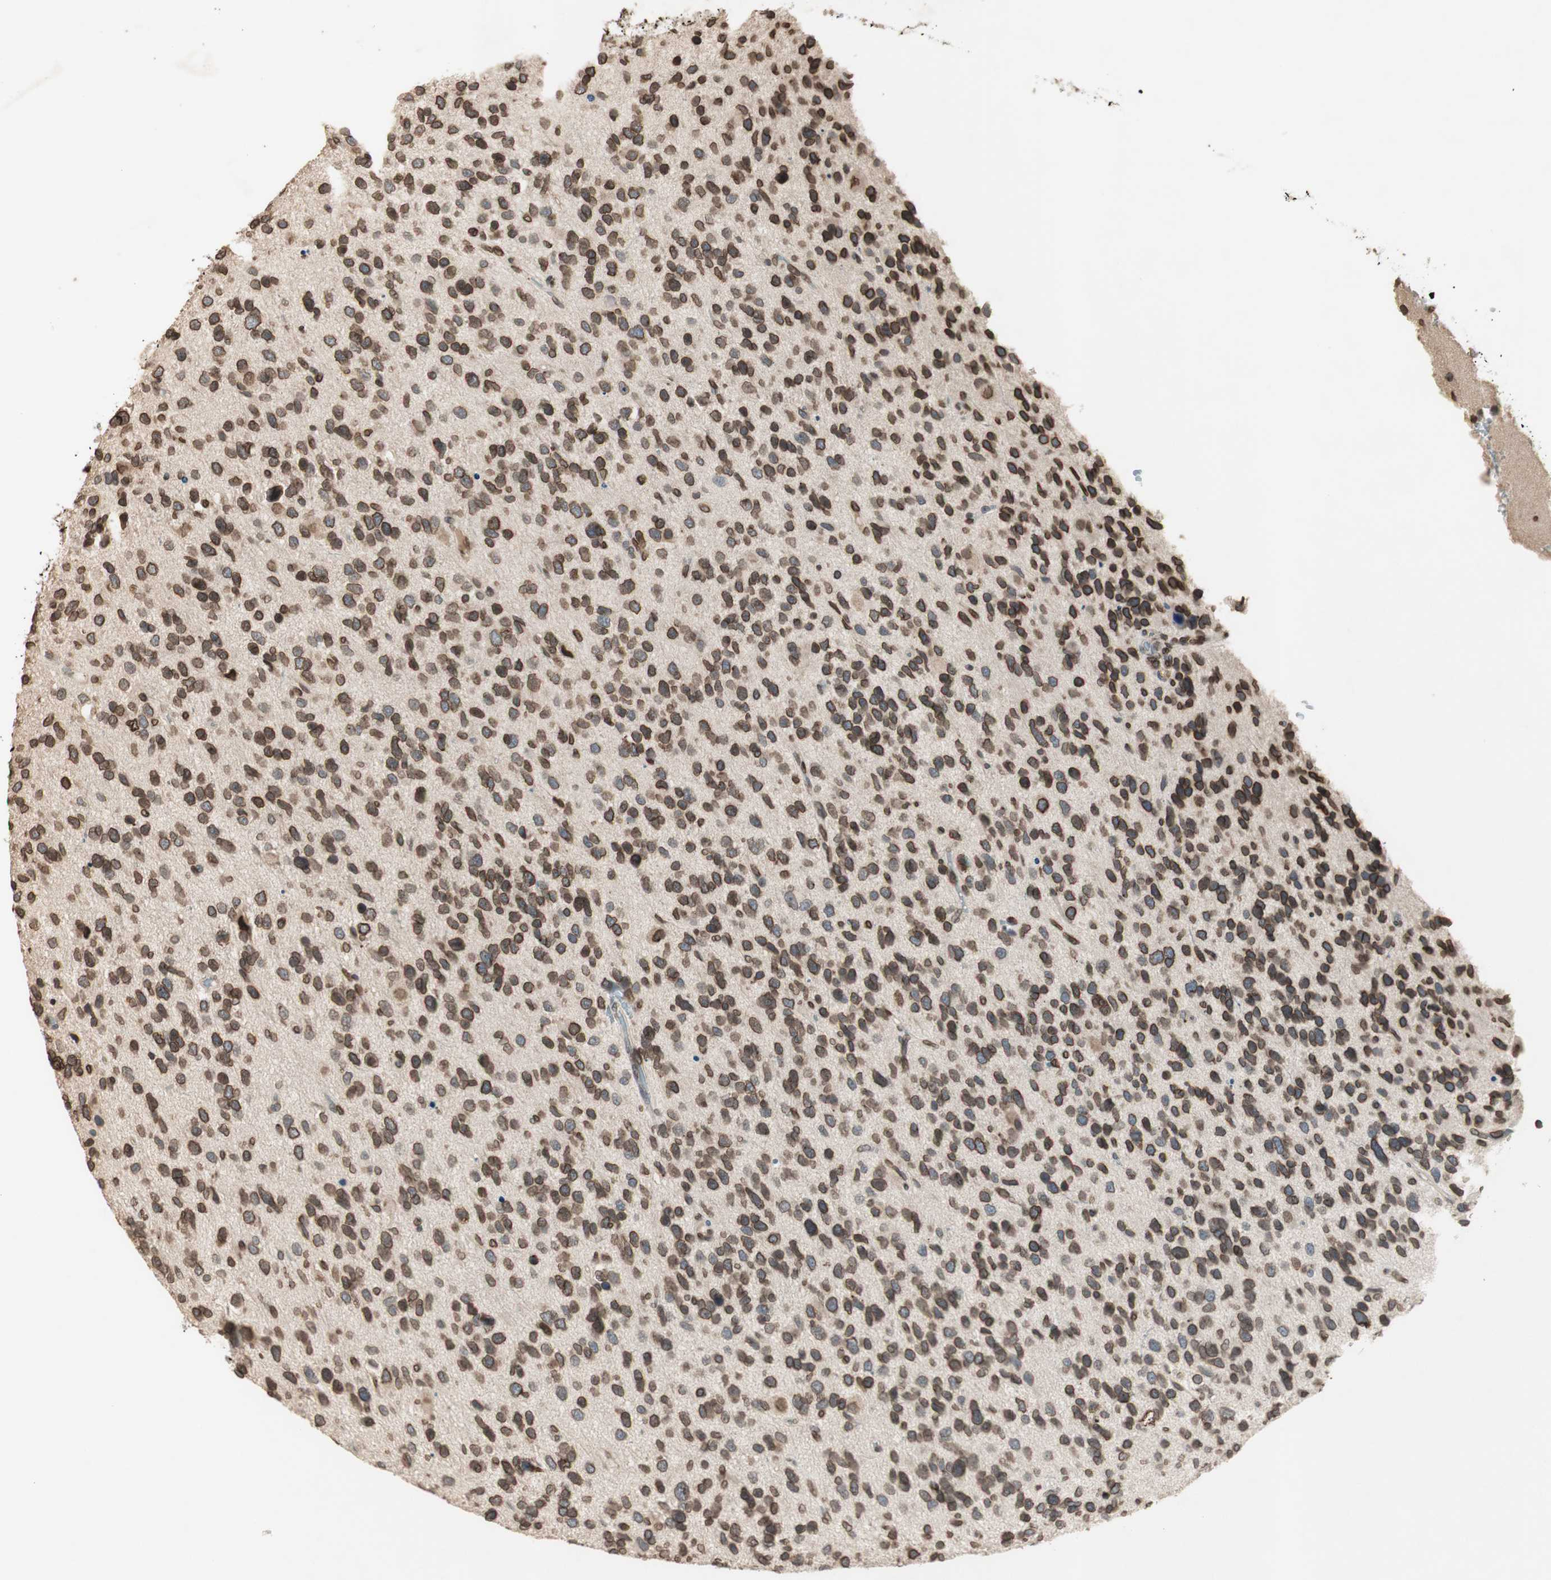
{"staining": {"intensity": "moderate", "quantity": ">75%", "location": "cytoplasmic/membranous,nuclear"}, "tissue": "glioma", "cell_type": "Tumor cells", "image_type": "cancer", "snomed": [{"axis": "morphology", "description": "Glioma, malignant, High grade"}, {"axis": "topography", "description": "Brain"}], "caption": "Approximately >75% of tumor cells in human malignant high-grade glioma exhibit moderate cytoplasmic/membranous and nuclear protein staining as visualized by brown immunohistochemical staining.", "gene": "TMPO", "patient": {"sex": "female", "age": 58}}